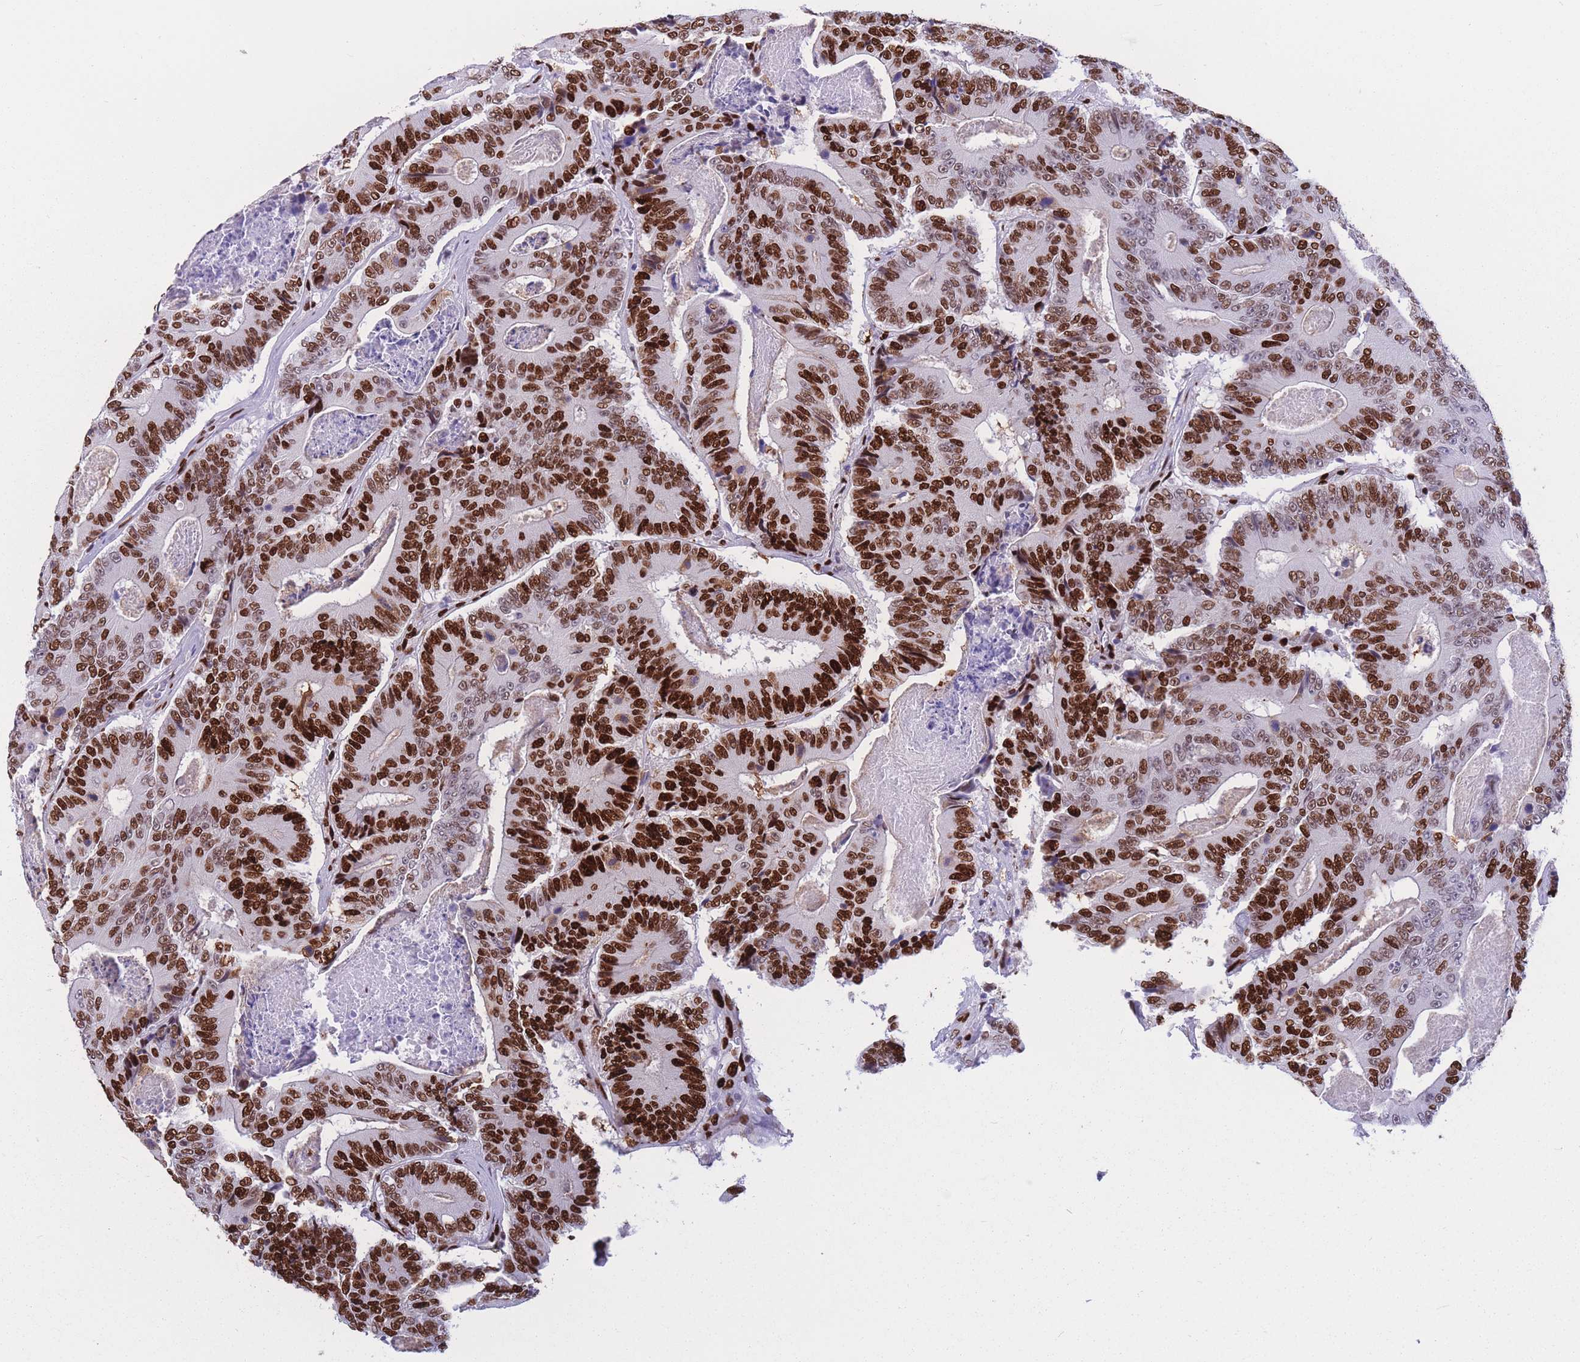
{"staining": {"intensity": "strong", "quantity": ">75%", "location": "nuclear"}, "tissue": "colorectal cancer", "cell_type": "Tumor cells", "image_type": "cancer", "snomed": [{"axis": "morphology", "description": "Adenocarcinoma, NOS"}, {"axis": "topography", "description": "Colon"}], "caption": "Immunohistochemistry histopathology image of colorectal cancer (adenocarcinoma) stained for a protein (brown), which exhibits high levels of strong nuclear expression in approximately >75% of tumor cells.", "gene": "NASP", "patient": {"sex": "male", "age": 83}}